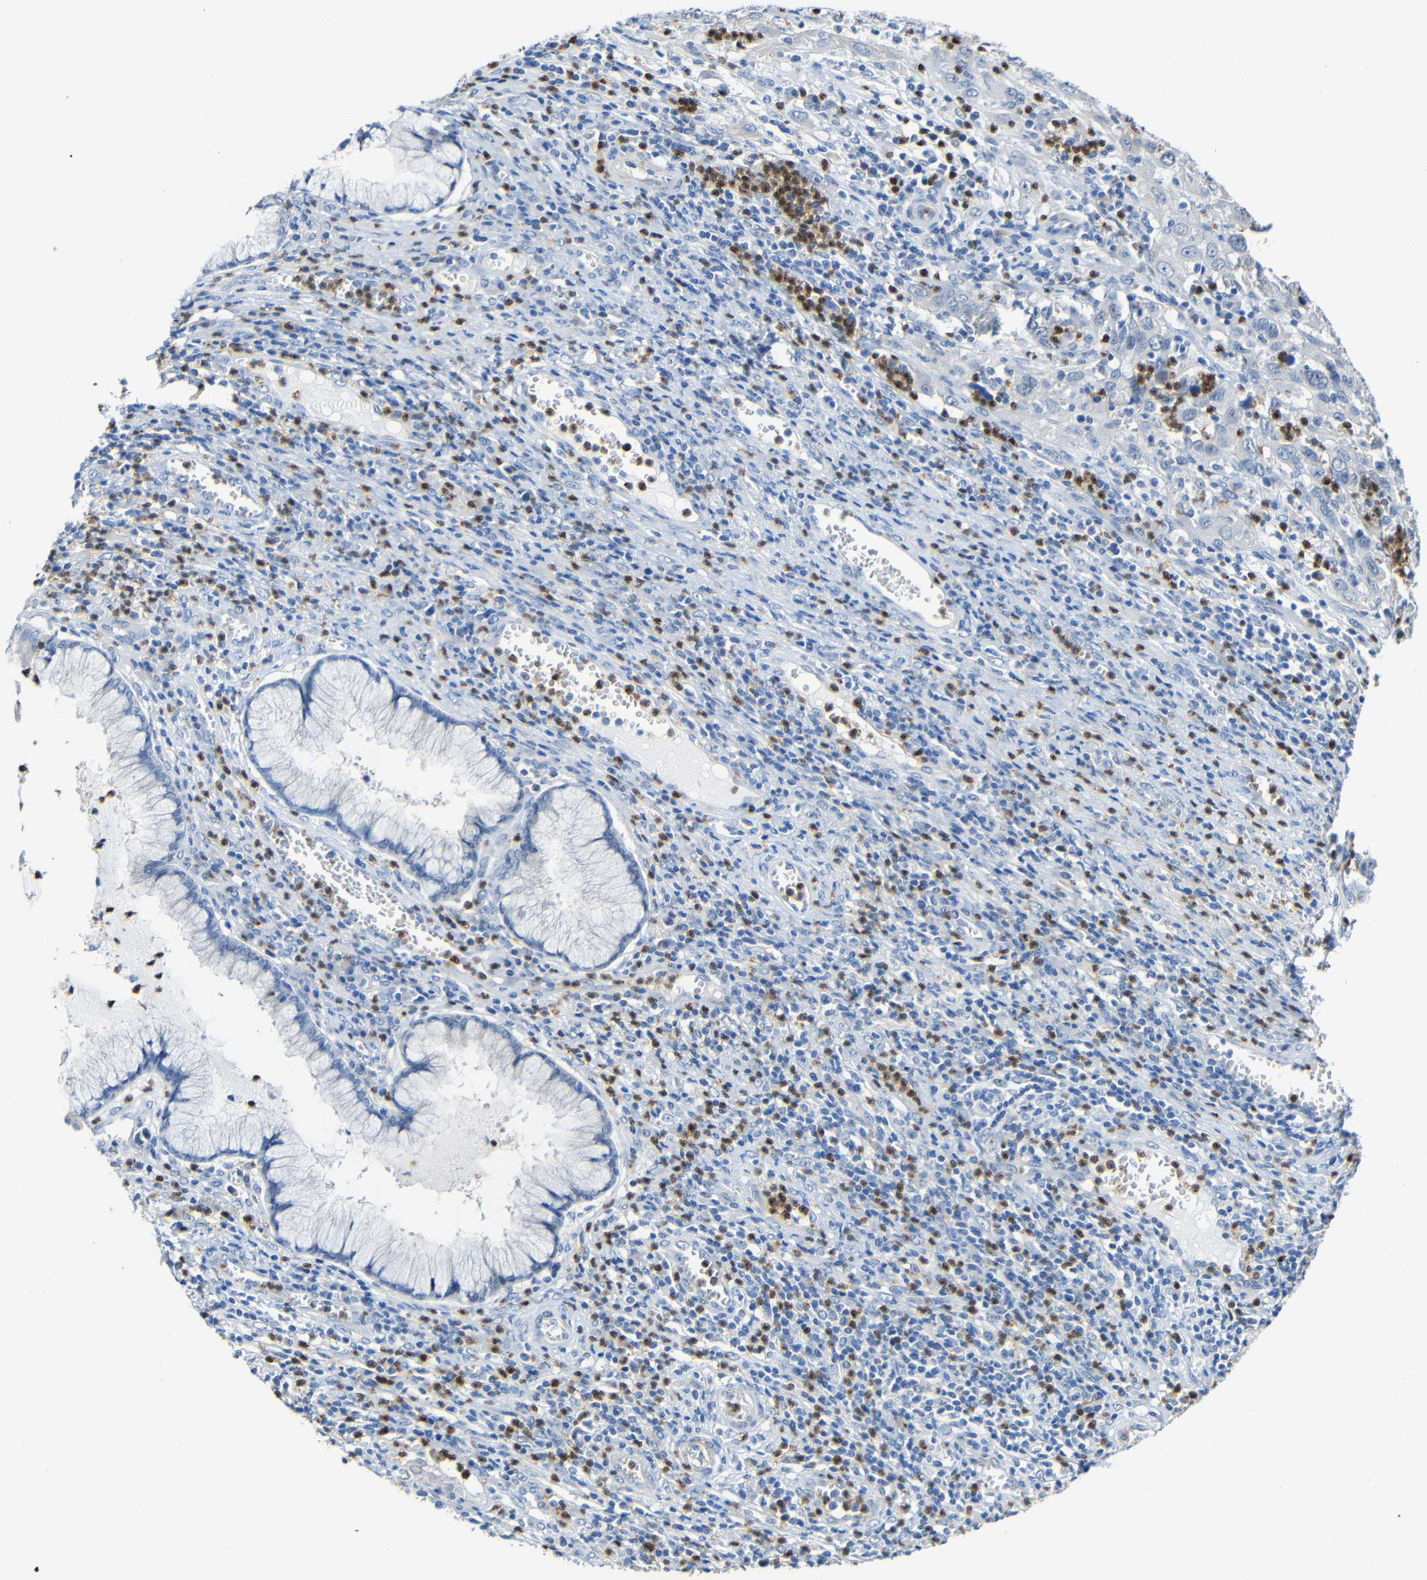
{"staining": {"intensity": "negative", "quantity": "none", "location": "none"}, "tissue": "cervical cancer", "cell_type": "Tumor cells", "image_type": "cancer", "snomed": [{"axis": "morphology", "description": "Squamous cell carcinoma, NOS"}, {"axis": "topography", "description": "Cervix"}], "caption": "A photomicrograph of human cervical cancer (squamous cell carcinoma) is negative for staining in tumor cells.", "gene": "STBD1", "patient": {"sex": "female", "age": 32}}